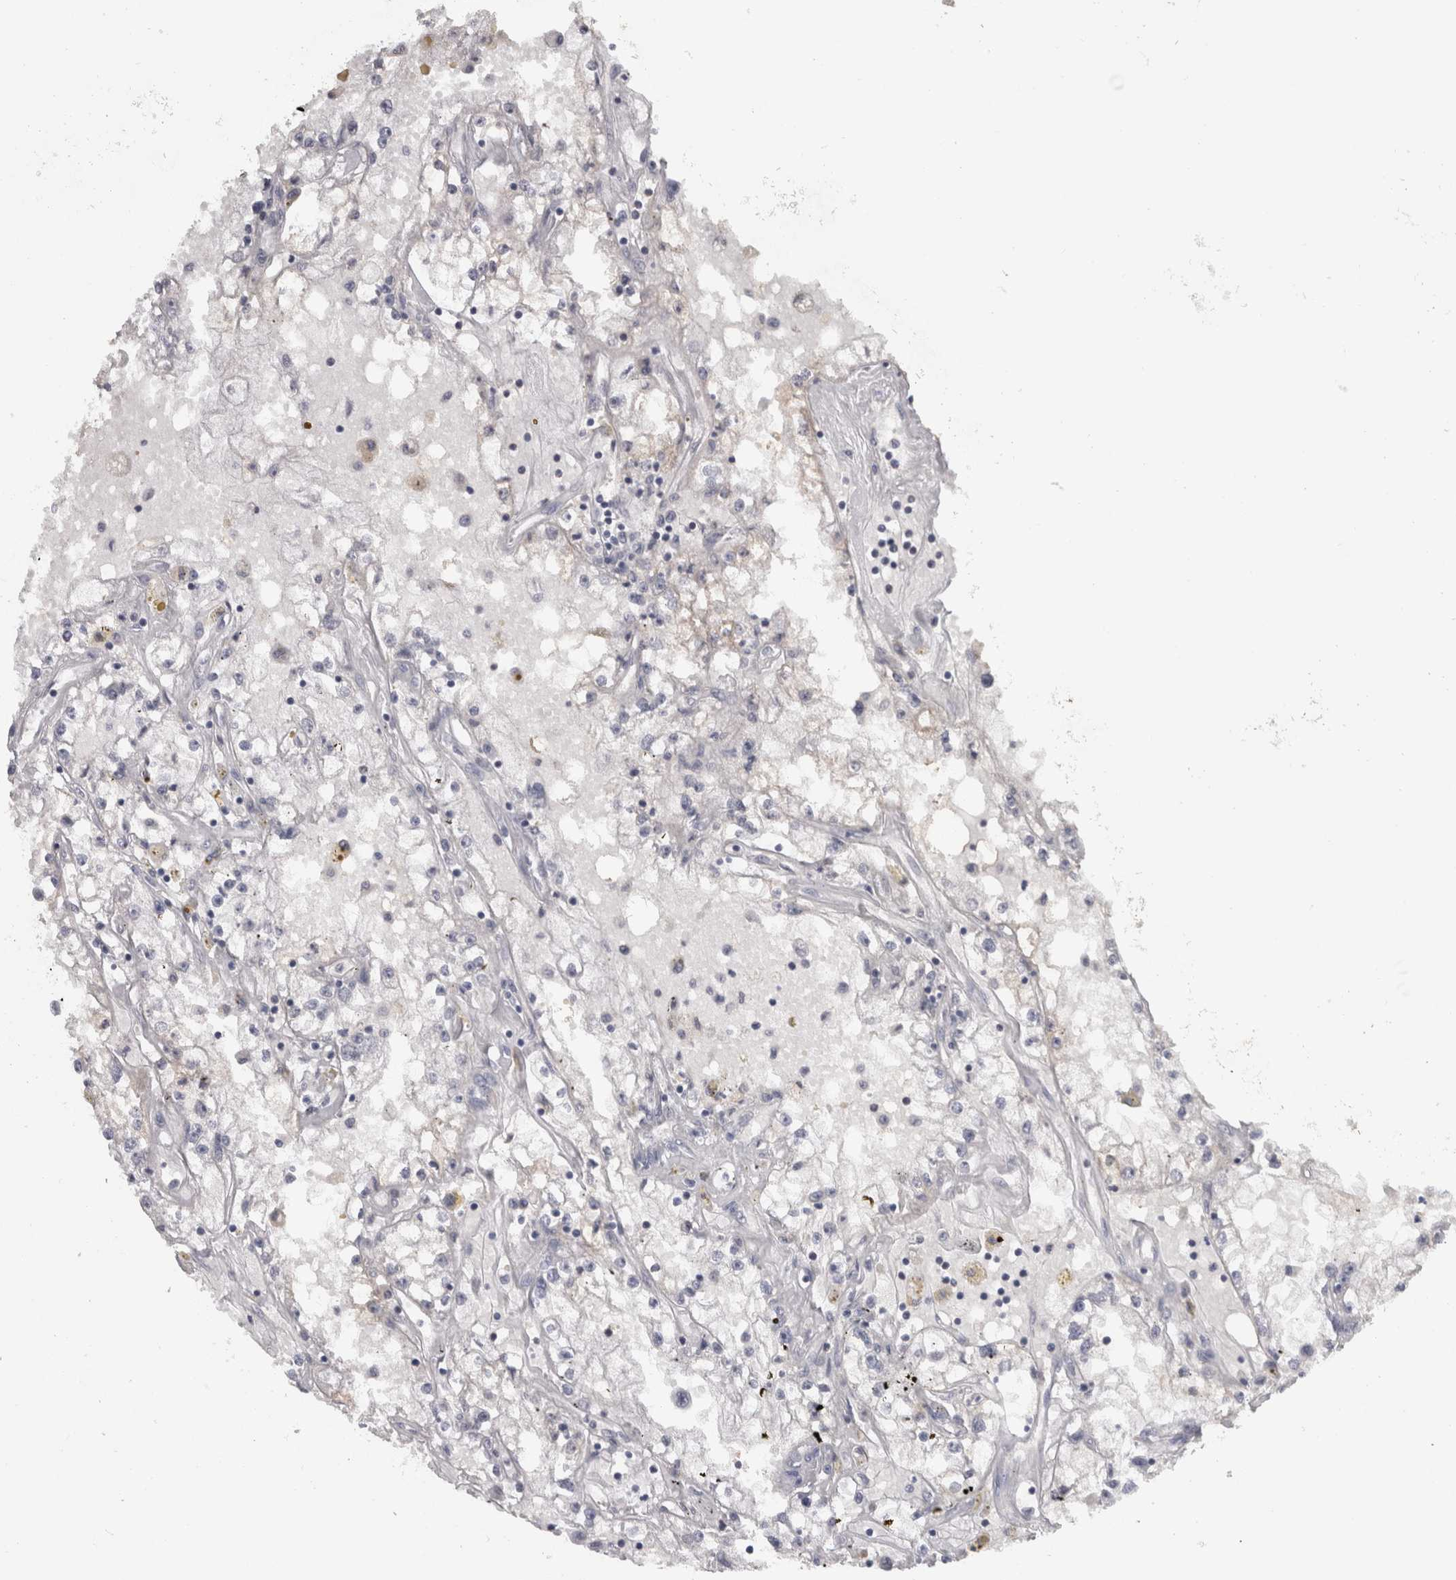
{"staining": {"intensity": "negative", "quantity": "none", "location": "none"}, "tissue": "renal cancer", "cell_type": "Tumor cells", "image_type": "cancer", "snomed": [{"axis": "morphology", "description": "Adenocarcinoma, NOS"}, {"axis": "topography", "description": "Kidney"}], "caption": "Histopathology image shows no protein expression in tumor cells of renal cancer (adenocarcinoma) tissue.", "gene": "TCAP", "patient": {"sex": "male", "age": 56}}